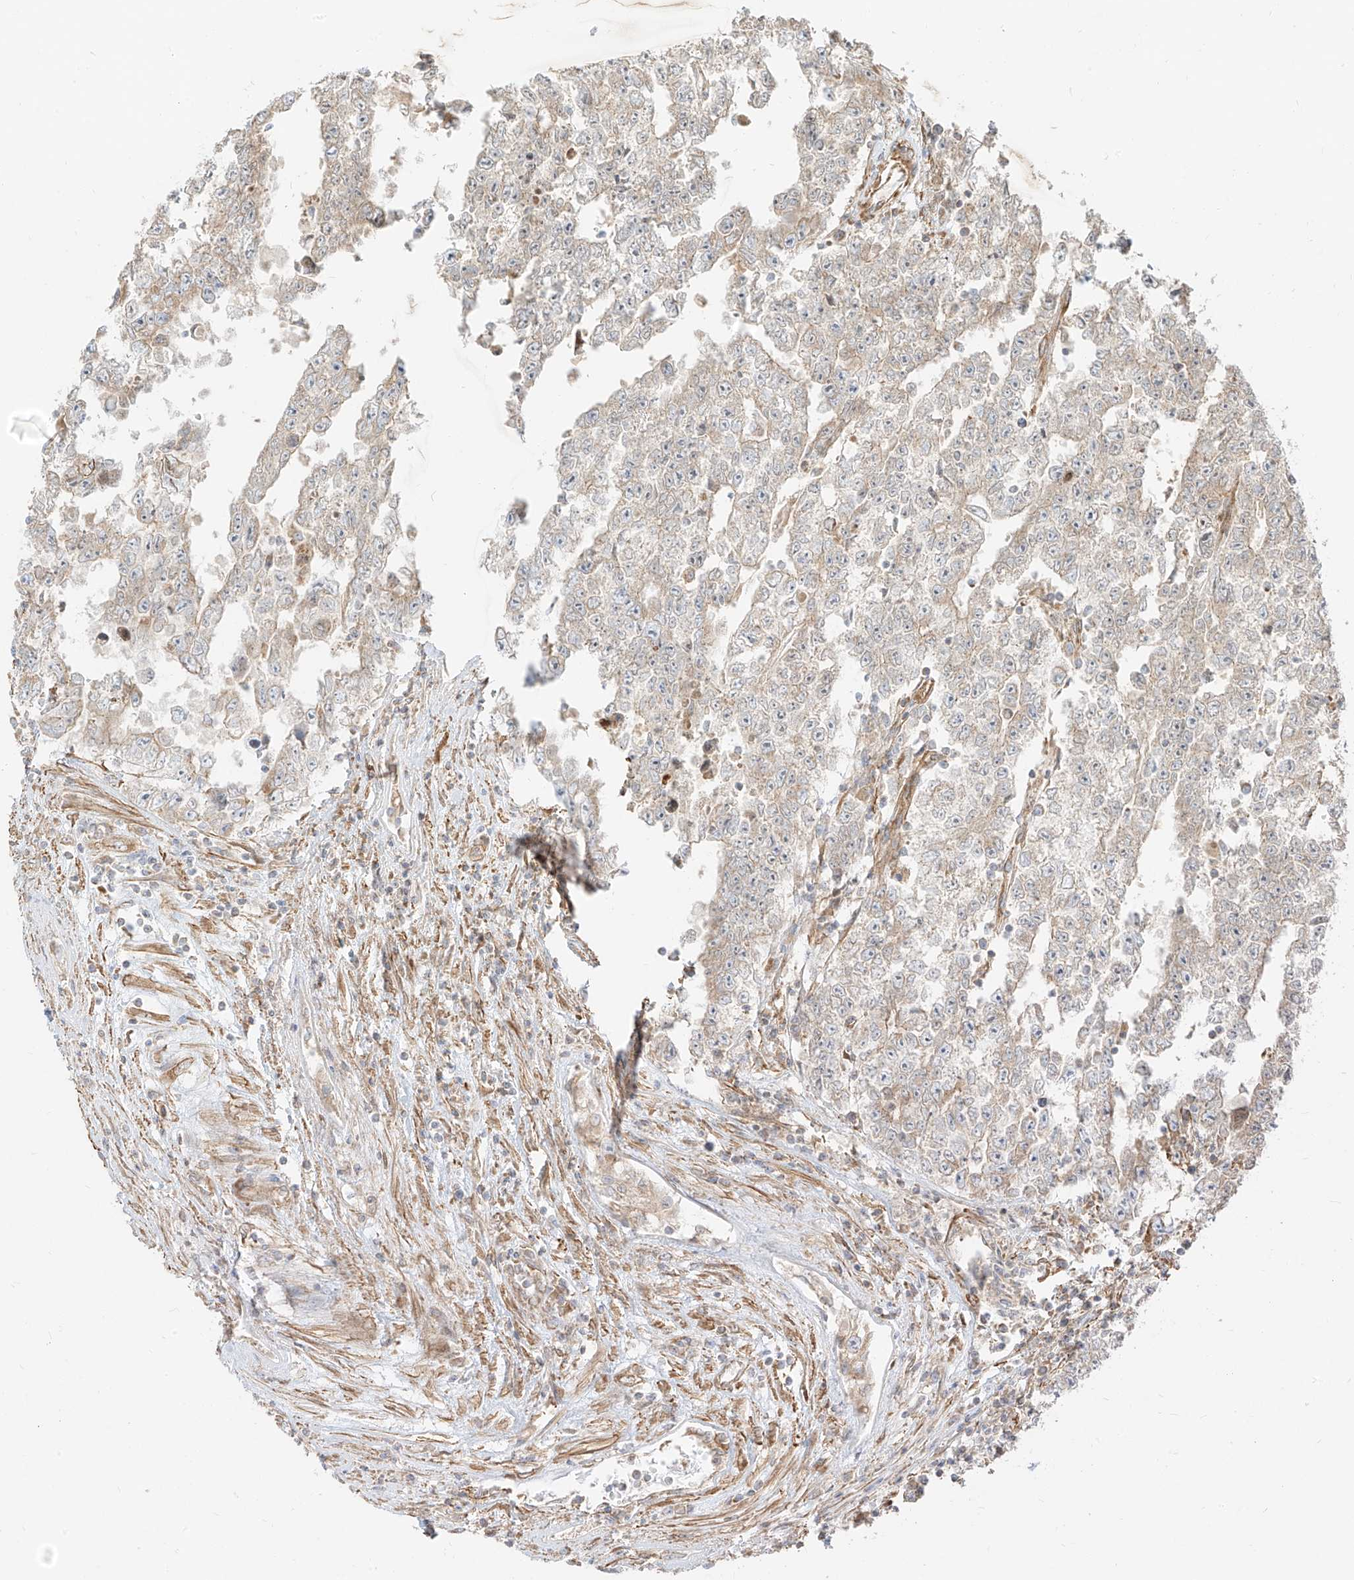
{"staining": {"intensity": "weak", "quantity": "<25%", "location": "cytoplasmic/membranous"}, "tissue": "testis cancer", "cell_type": "Tumor cells", "image_type": "cancer", "snomed": [{"axis": "morphology", "description": "Carcinoma, Embryonal, NOS"}, {"axis": "topography", "description": "Testis"}], "caption": "Tumor cells show no significant protein staining in testis cancer (embryonal carcinoma).", "gene": "PLCL1", "patient": {"sex": "male", "age": 25}}